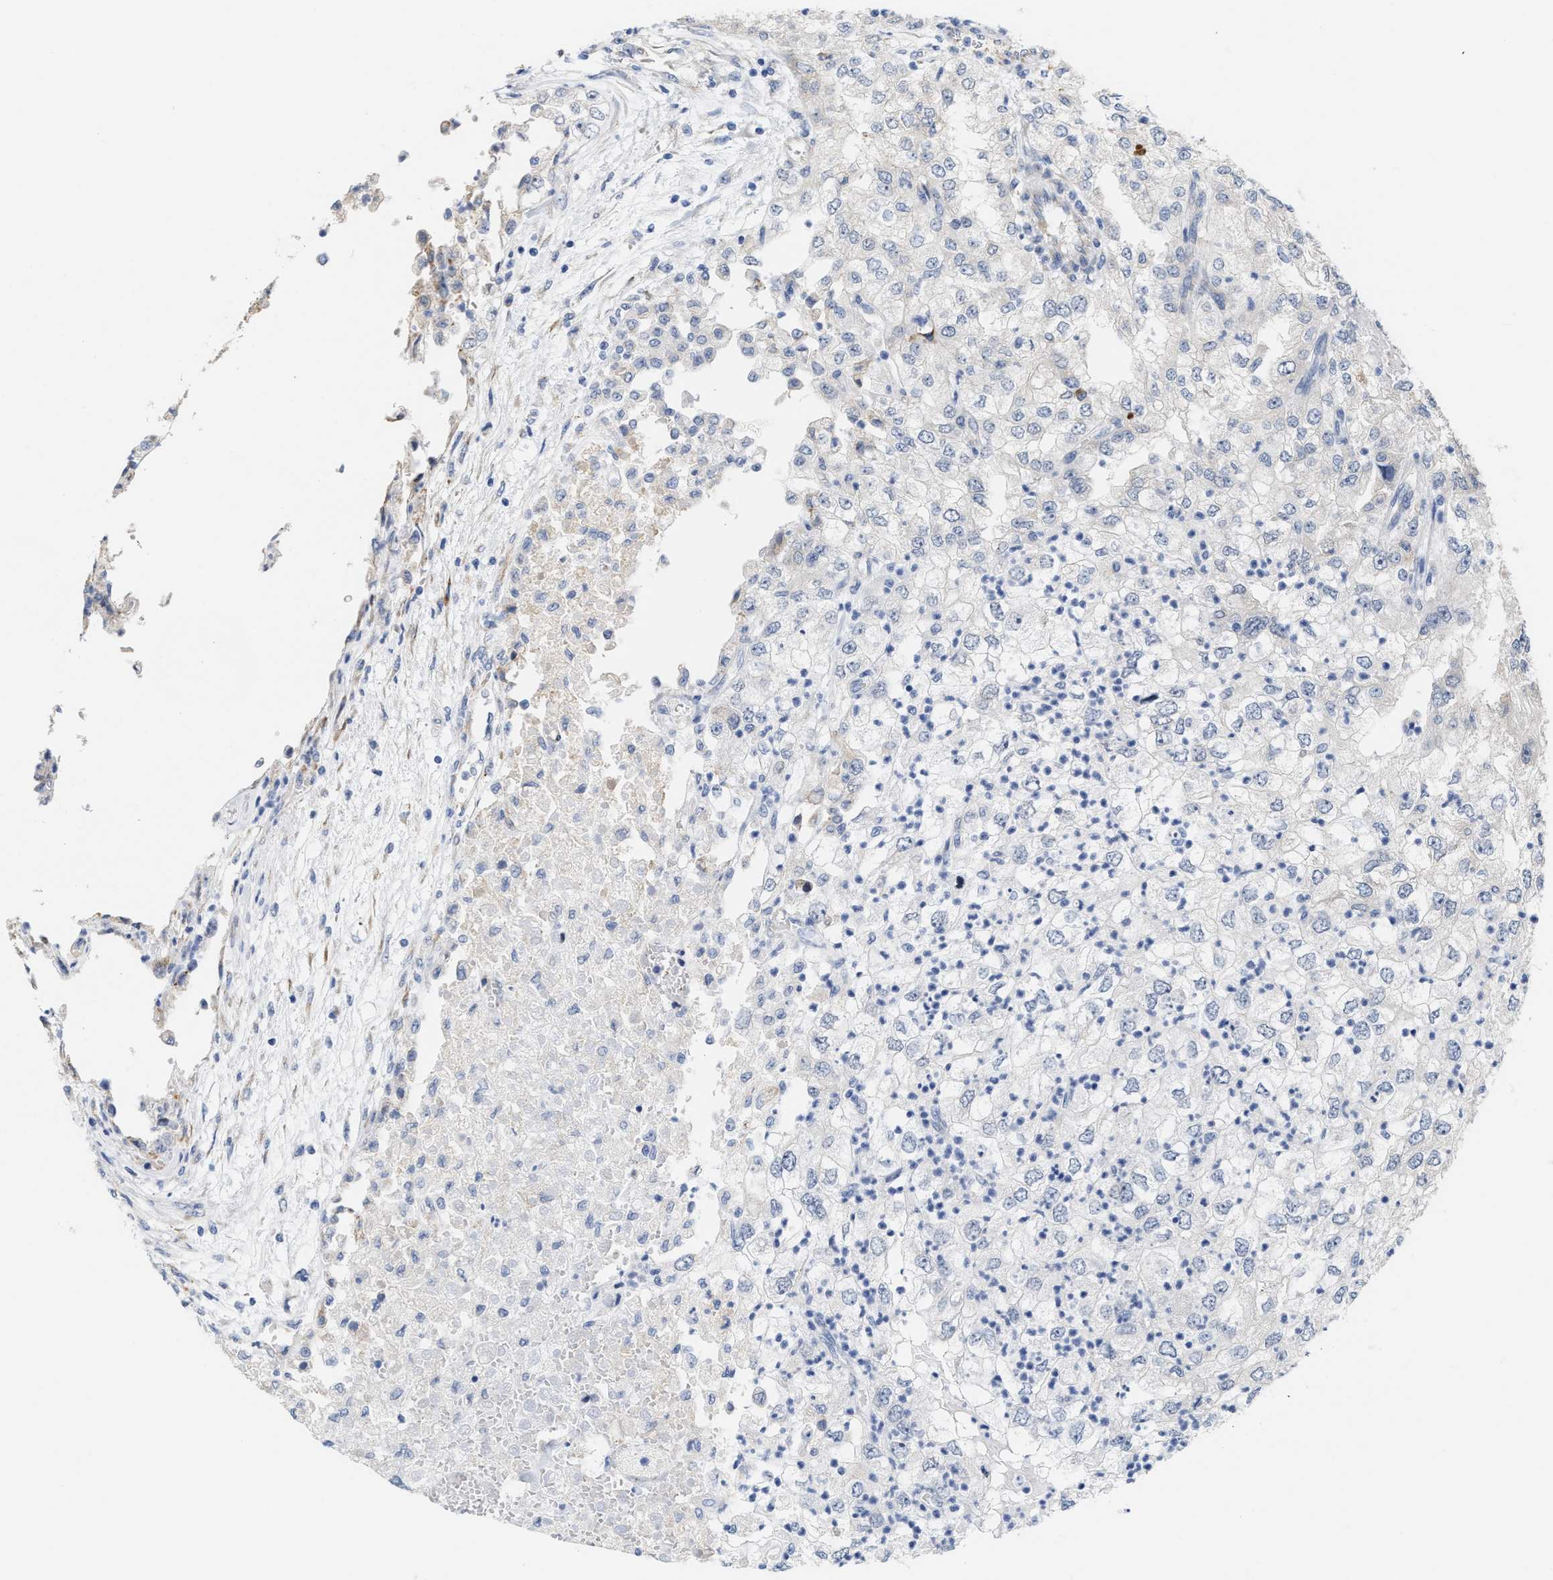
{"staining": {"intensity": "negative", "quantity": "none", "location": "none"}, "tissue": "renal cancer", "cell_type": "Tumor cells", "image_type": "cancer", "snomed": [{"axis": "morphology", "description": "Adenocarcinoma, NOS"}, {"axis": "topography", "description": "Kidney"}], "caption": "IHC micrograph of renal adenocarcinoma stained for a protein (brown), which exhibits no expression in tumor cells.", "gene": "RYR2", "patient": {"sex": "female", "age": 54}}